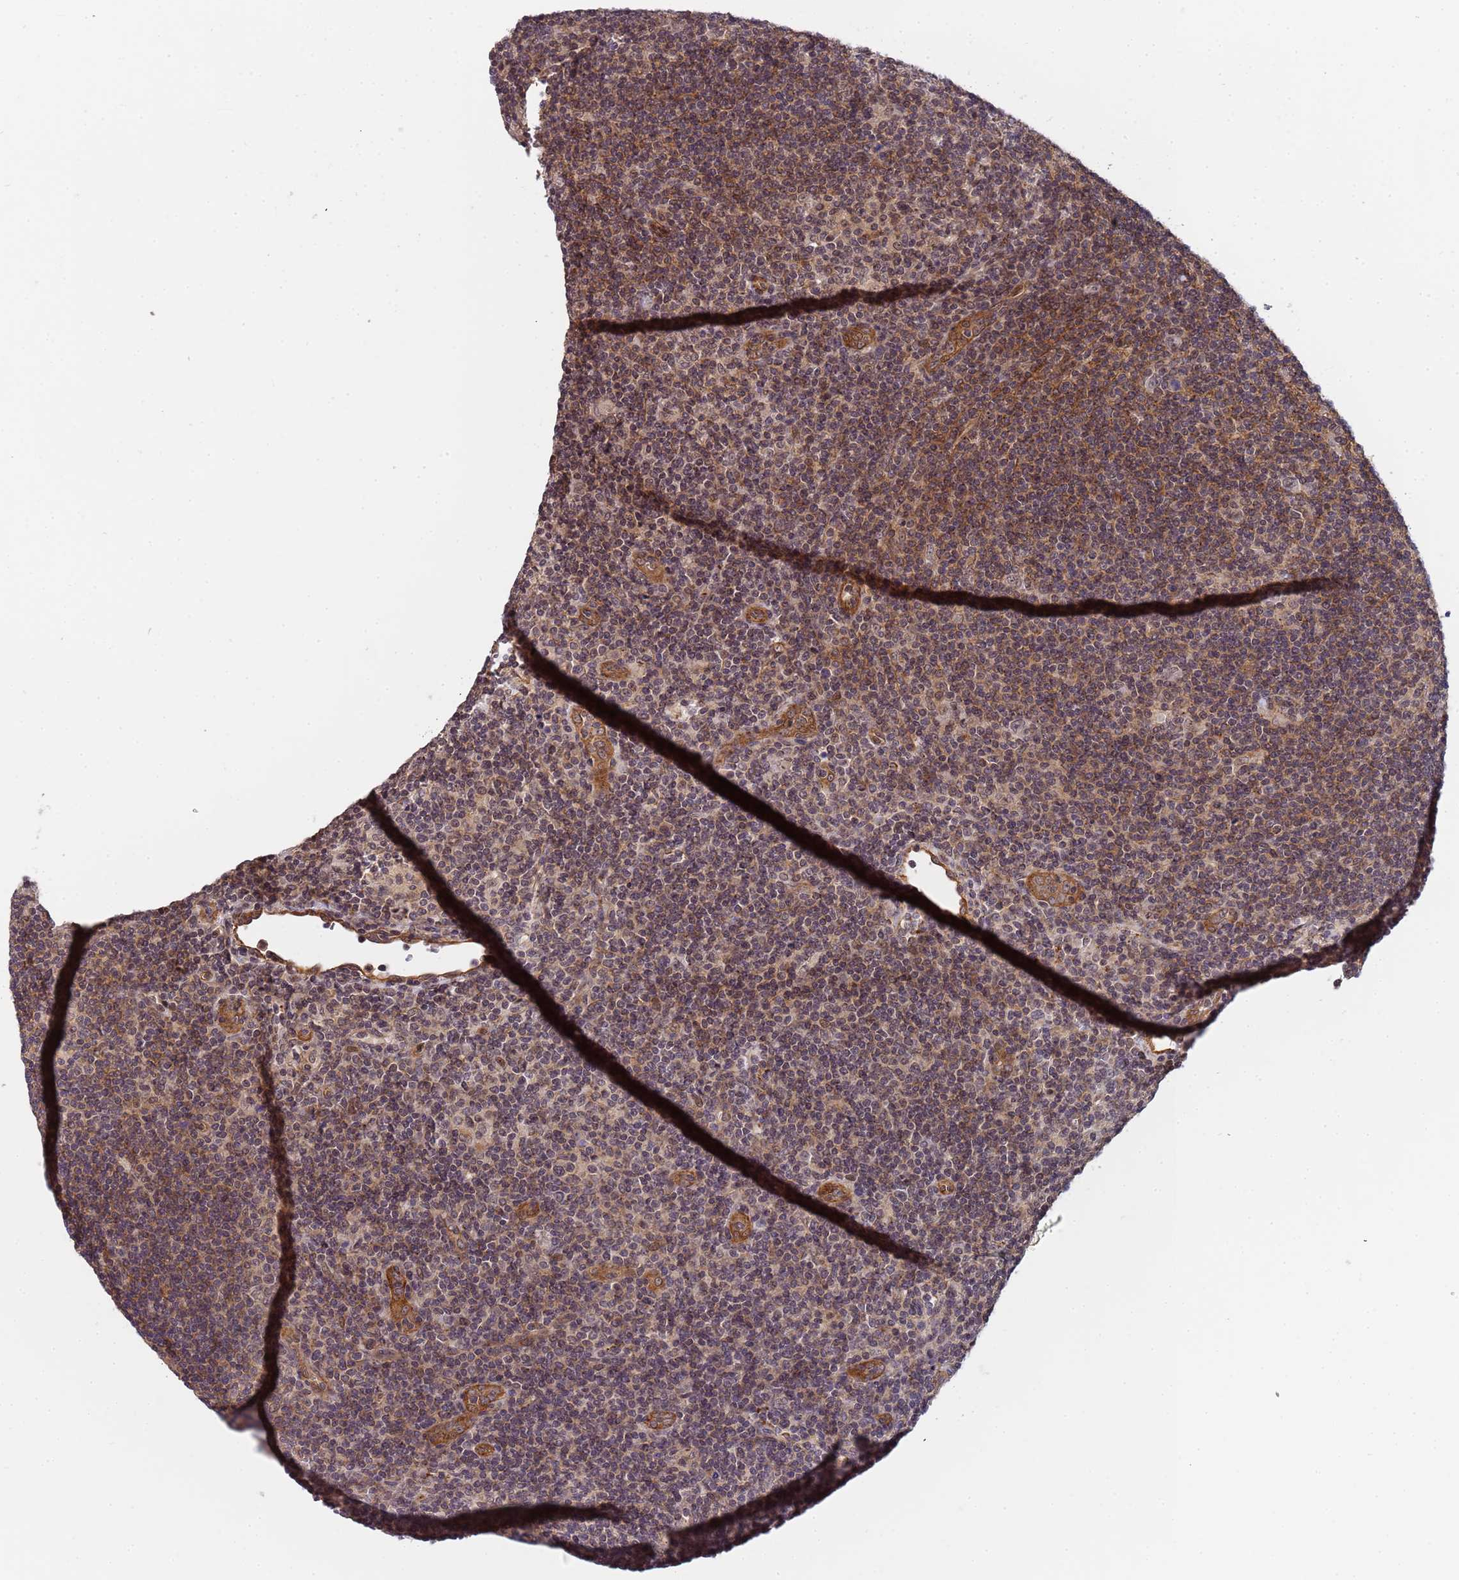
{"staining": {"intensity": "weak", "quantity": "25%-75%", "location": "nuclear"}, "tissue": "lymphoma", "cell_type": "Tumor cells", "image_type": "cancer", "snomed": [{"axis": "morphology", "description": "Hodgkin's disease, NOS"}, {"axis": "topography", "description": "Lymph node"}], "caption": "Lymphoma was stained to show a protein in brown. There is low levels of weak nuclear staining in about 25%-75% of tumor cells.", "gene": "EMC2", "patient": {"sex": "female", "age": 57}}